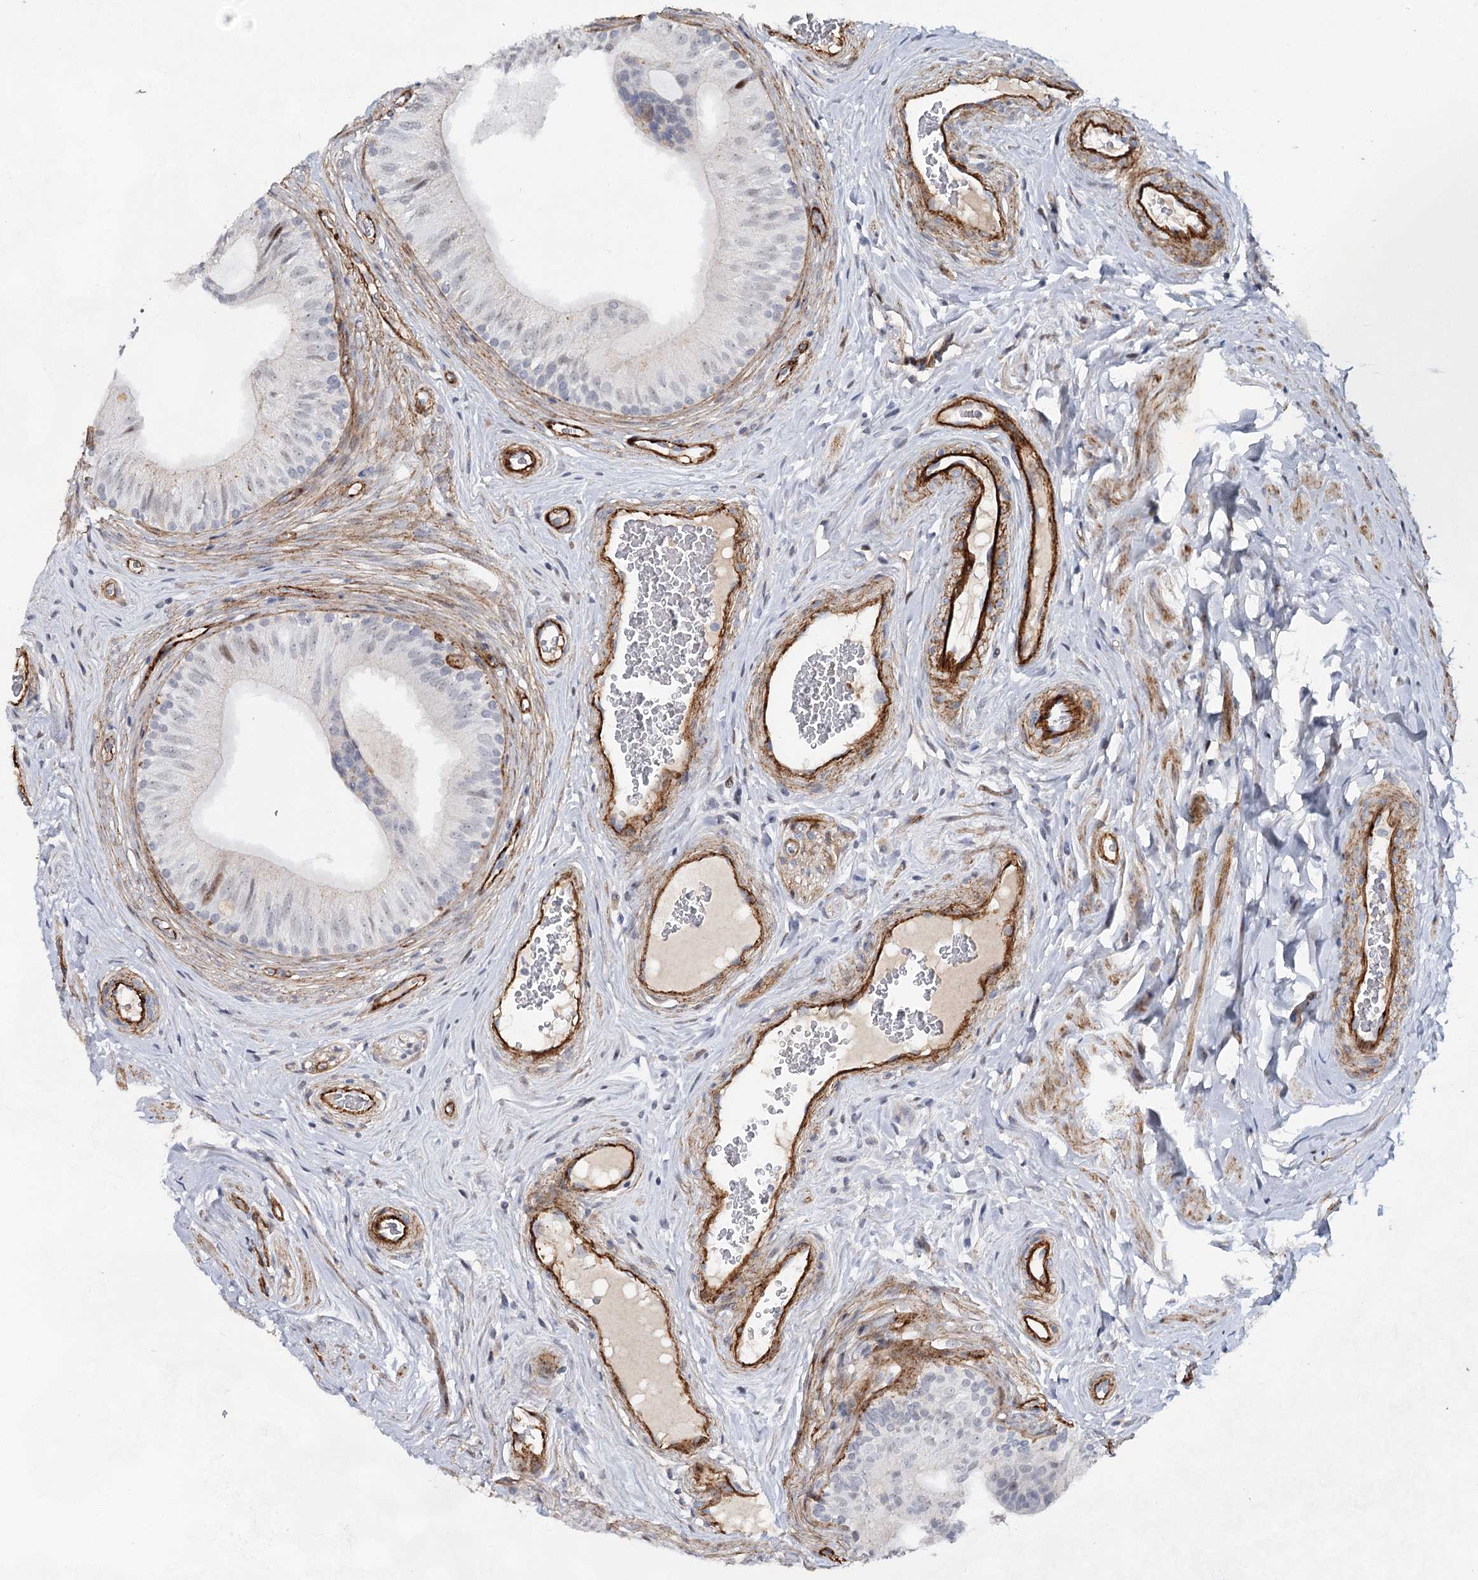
{"staining": {"intensity": "negative", "quantity": "none", "location": "none"}, "tissue": "epididymis", "cell_type": "Glandular cells", "image_type": "normal", "snomed": [{"axis": "morphology", "description": "Normal tissue, NOS"}, {"axis": "topography", "description": "Epididymis"}], "caption": "IHC photomicrograph of benign epididymis: epididymis stained with DAB exhibits no significant protein expression in glandular cells. (DAB (3,3'-diaminobenzidine) immunohistochemistry with hematoxylin counter stain).", "gene": "ATL2", "patient": {"sex": "male", "age": 46}}